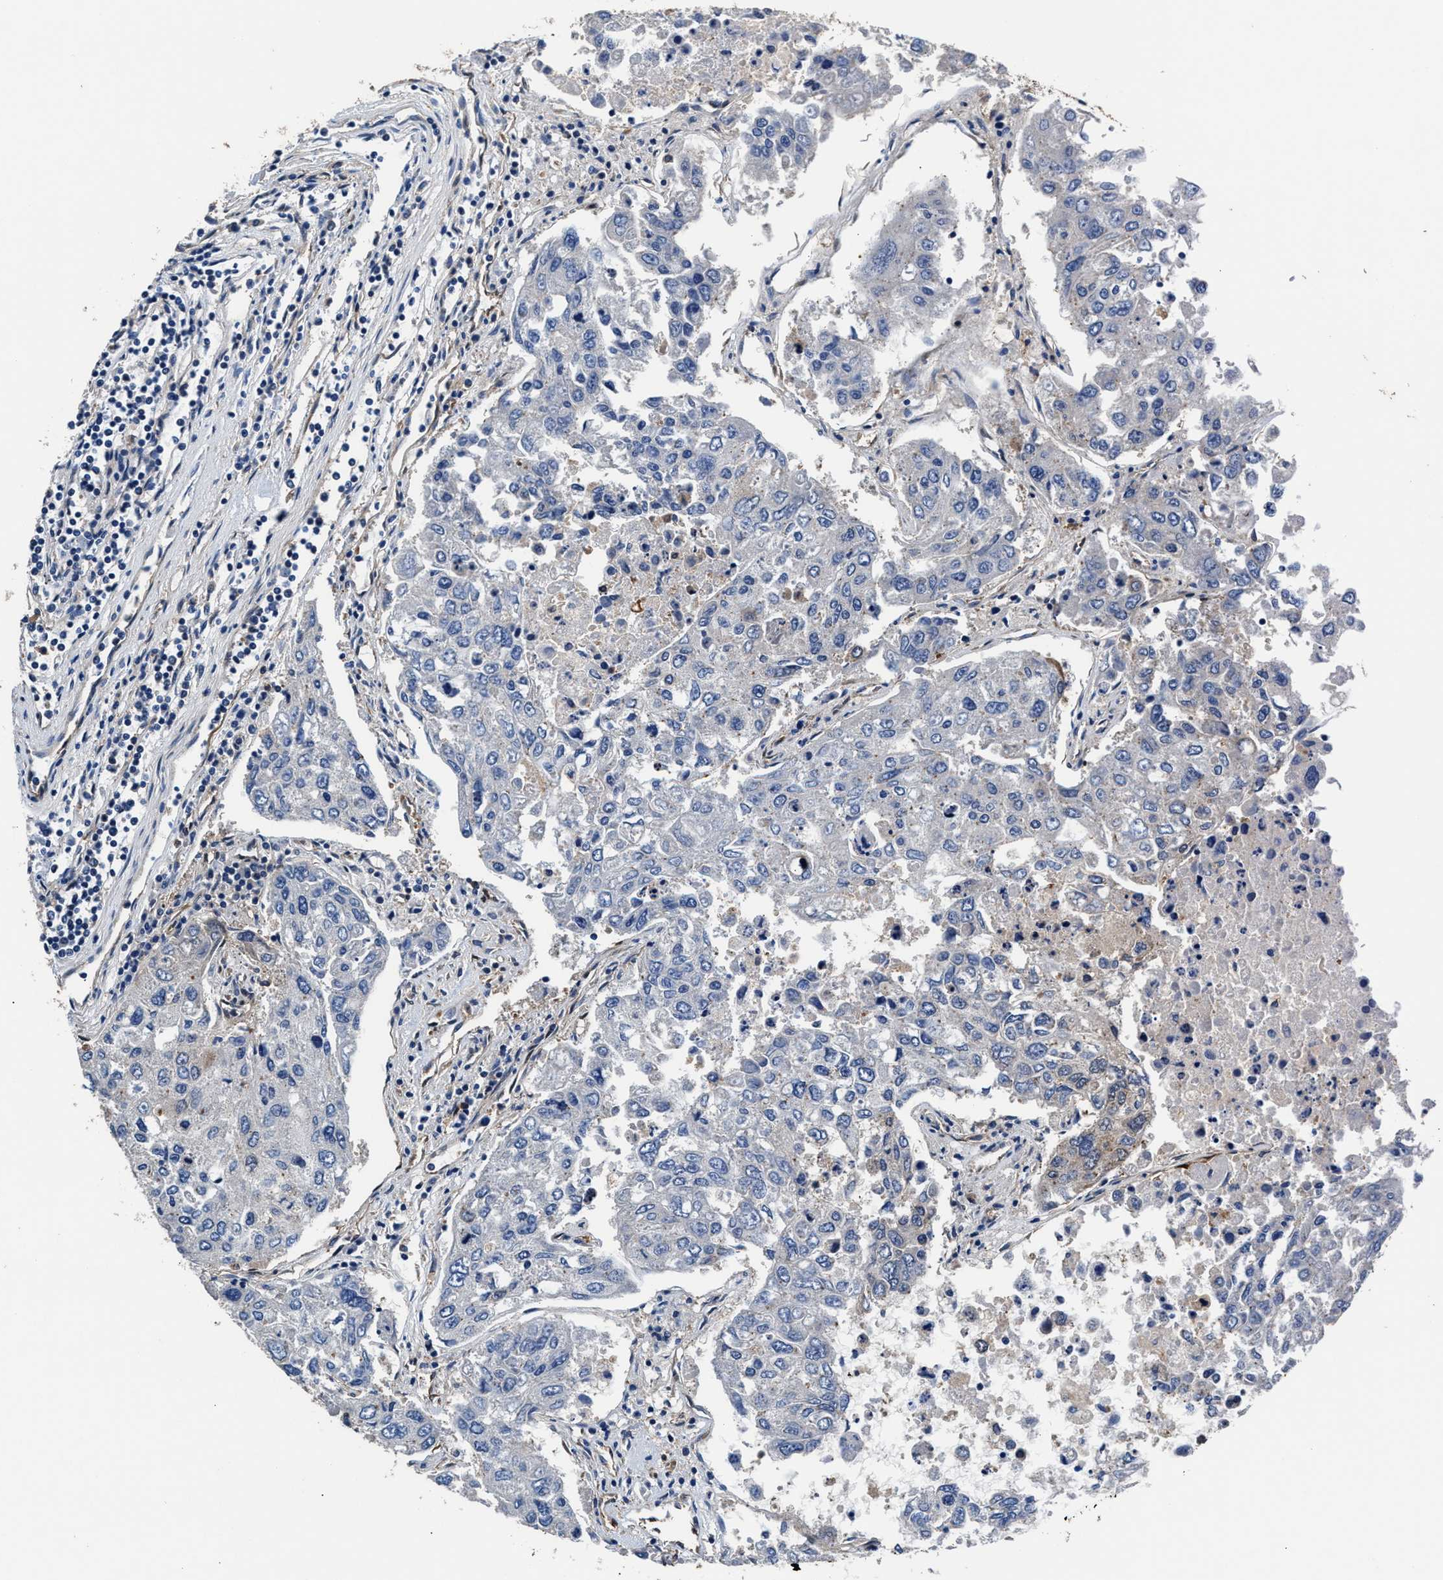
{"staining": {"intensity": "negative", "quantity": "none", "location": "none"}, "tissue": "urothelial cancer", "cell_type": "Tumor cells", "image_type": "cancer", "snomed": [{"axis": "morphology", "description": "Urothelial carcinoma, High grade"}, {"axis": "topography", "description": "Lymph node"}, {"axis": "topography", "description": "Urinary bladder"}], "caption": "A high-resolution micrograph shows immunohistochemistry (IHC) staining of urothelial carcinoma (high-grade), which reveals no significant positivity in tumor cells.", "gene": "SH3GL1", "patient": {"sex": "male", "age": 51}}